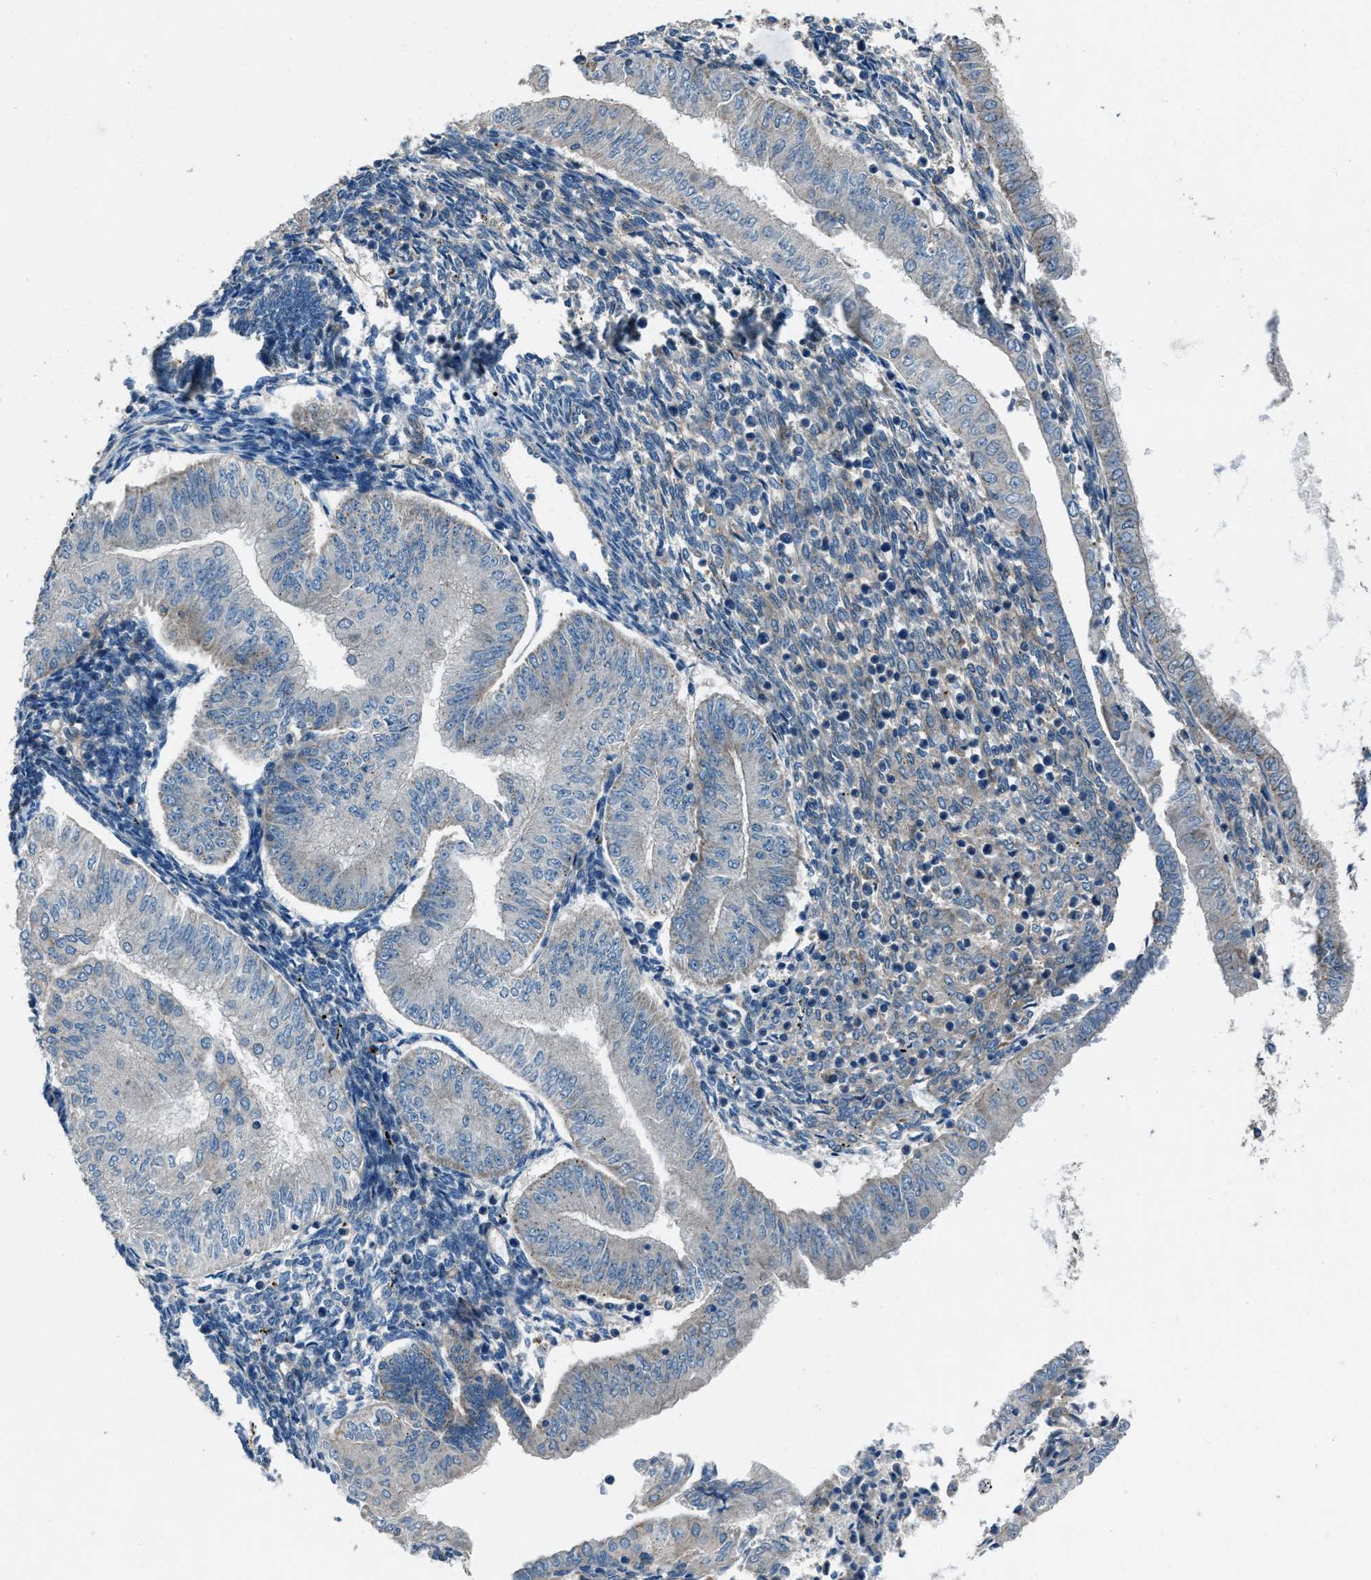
{"staining": {"intensity": "negative", "quantity": "none", "location": "none"}, "tissue": "endometrial cancer", "cell_type": "Tumor cells", "image_type": "cancer", "snomed": [{"axis": "morphology", "description": "Normal tissue, NOS"}, {"axis": "morphology", "description": "Adenocarcinoma, NOS"}, {"axis": "topography", "description": "Endometrium"}], "caption": "Photomicrograph shows no protein positivity in tumor cells of endometrial adenocarcinoma tissue.", "gene": "SVIL", "patient": {"sex": "female", "age": 53}}